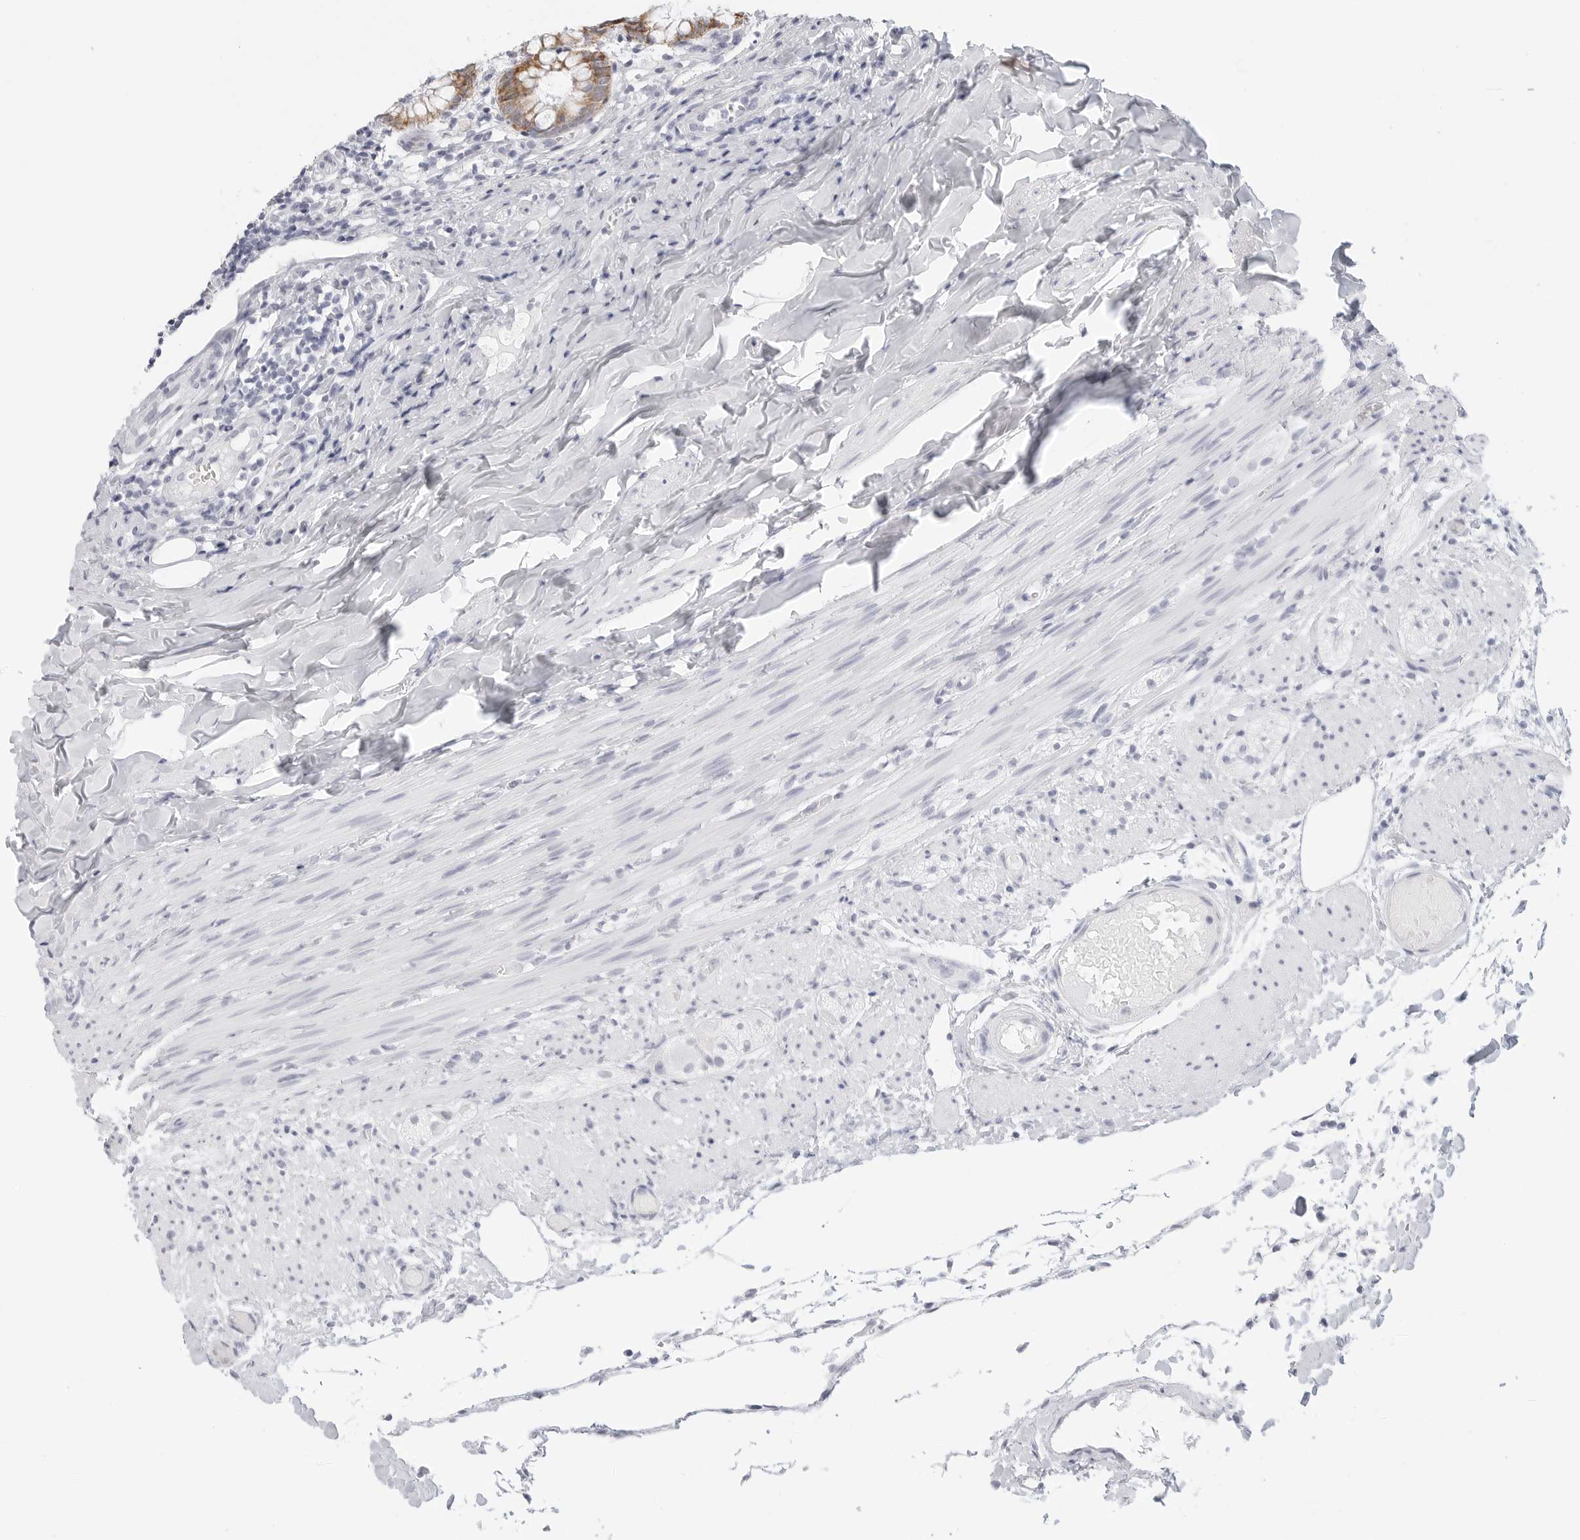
{"staining": {"intensity": "strong", "quantity": ">75%", "location": "cytoplasmic/membranous"}, "tissue": "appendix", "cell_type": "Glandular cells", "image_type": "normal", "snomed": [{"axis": "morphology", "description": "Normal tissue, NOS"}, {"axis": "topography", "description": "Appendix"}], "caption": "Brown immunohistochemical staining in normal human appendix reveals strong cytoplasmic/membranous positivity in approximately >75% of glandular cells. (DAB (3,3'-diaminobenzidine) = brown stain, brightfield microscopy at high magnification).", "gene": "HMGCS2", "patient": {"sex": "male", "age": 8}}